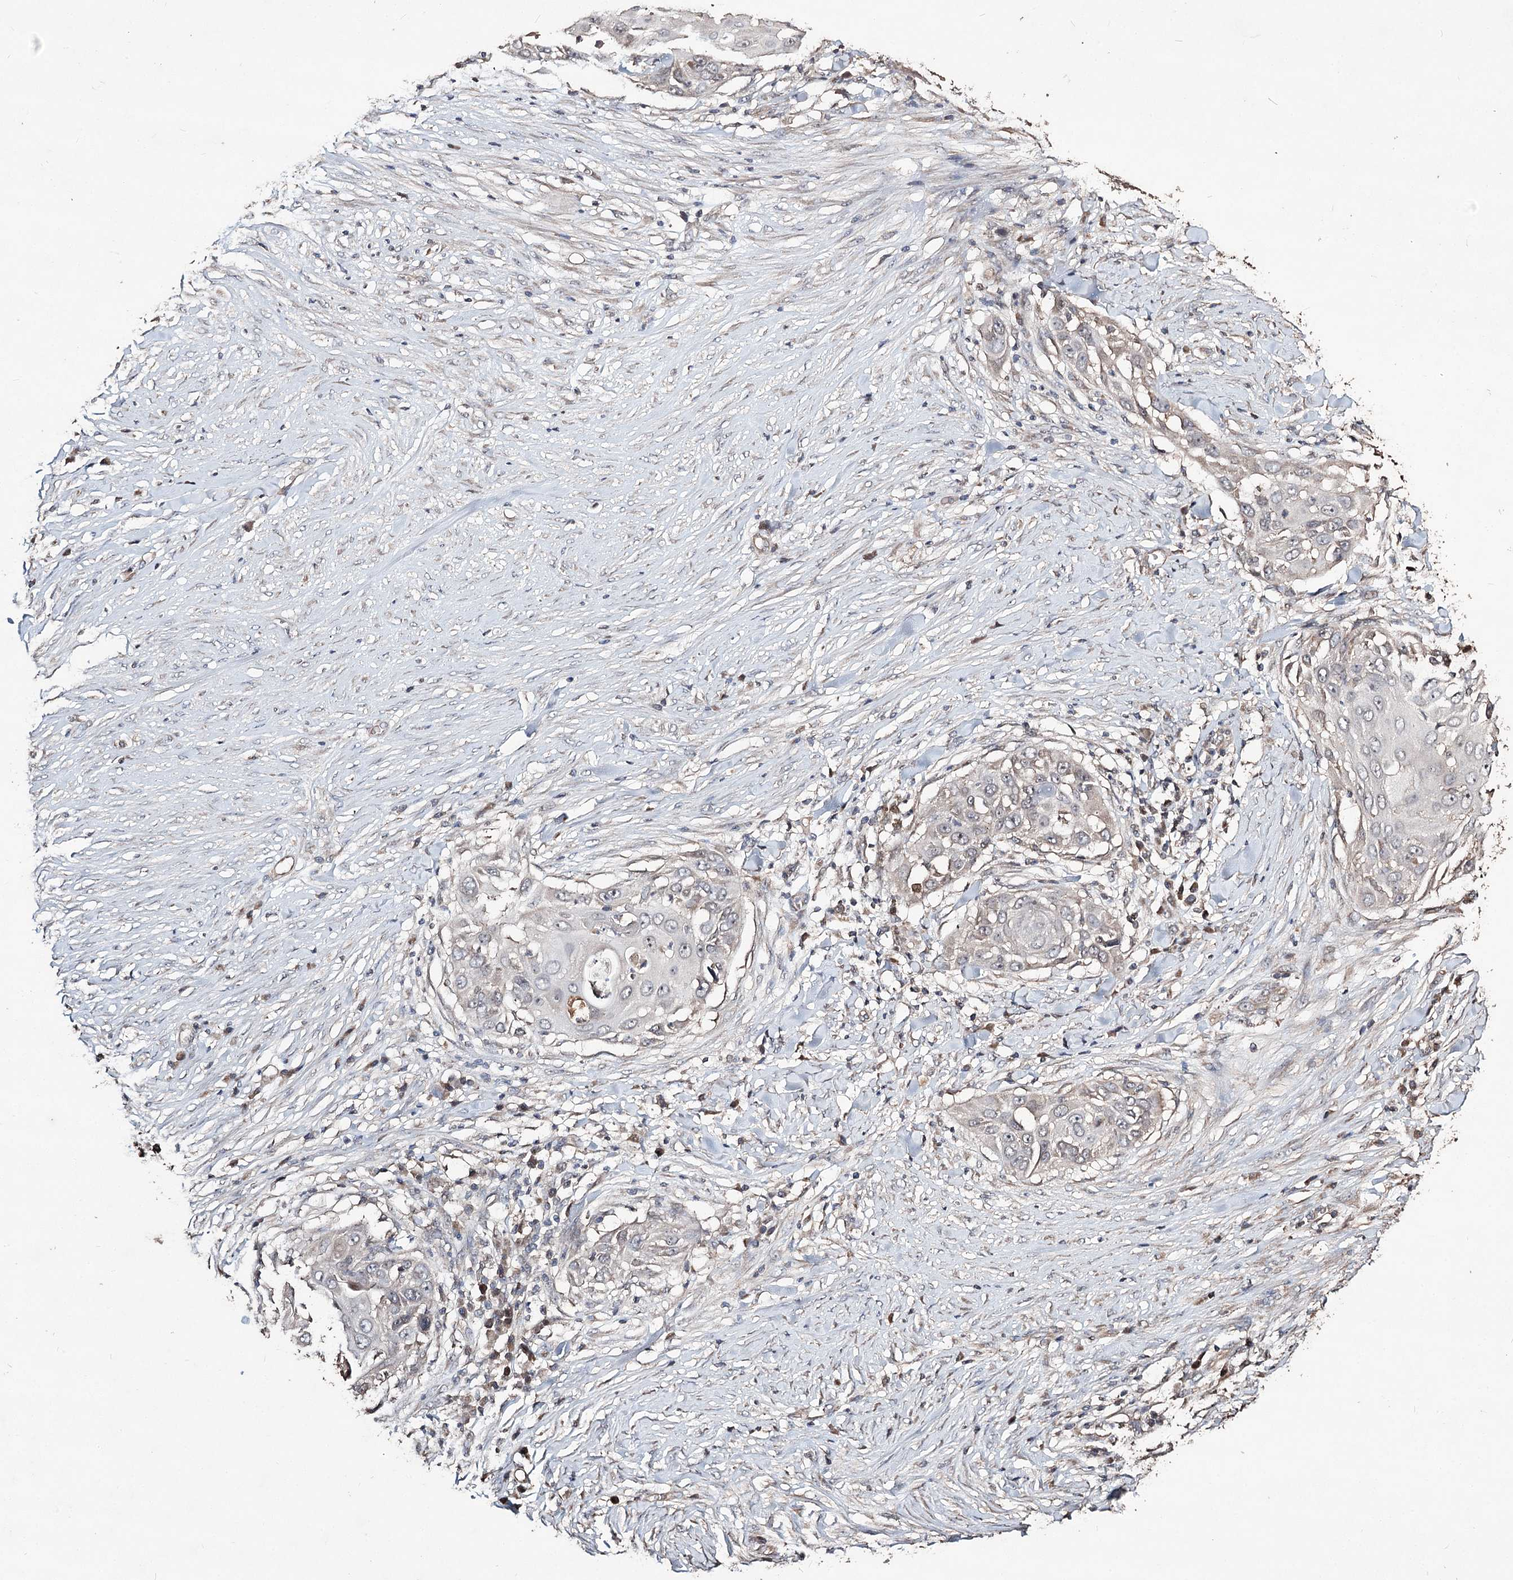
{"staining": {"intensity": "negative", "quantity": "none", "location": "none"}, "tissue": "skin cancer", "cell_type": "Tumor cells", "image_type": "cancer", "snomed": [{"axis": "morphology", "description": "Squamous cell carcinoma, NOS"}, {"axis": "topography", "description": "Skin"}], "caption": "The image reveals no staining of tumor cells in skin cancer (squamous cell carcinoma).", "gene": "NOPCHAP1", "patient": {"sex": "female", "age": 44}}